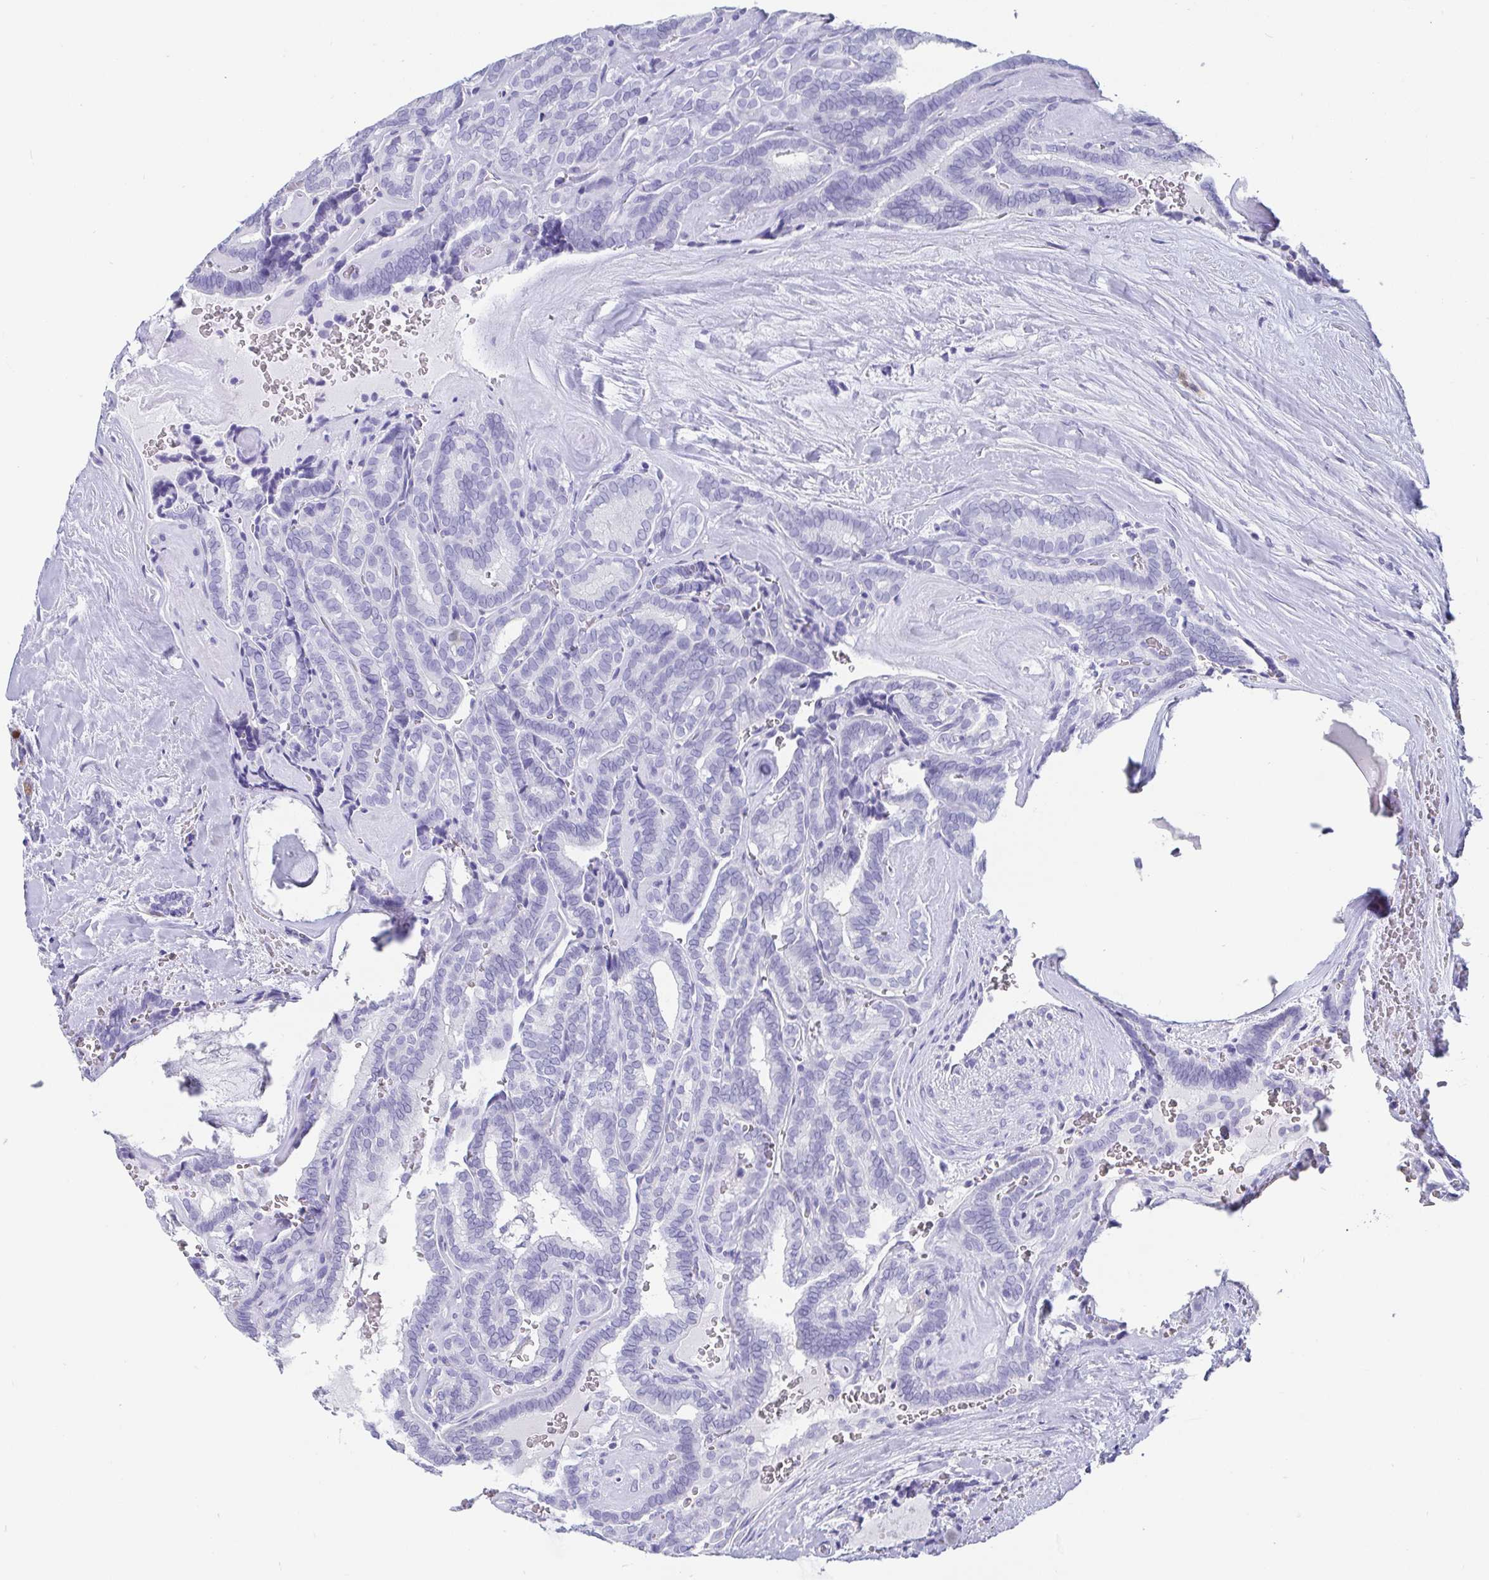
{"staining": {"intensity": "negative", "quantity": "none", "location": "none"}, "tissue": "thyroid cancer", "cell_type": "Tumor cells", "image_type": "cancer", "snomed": [{"axis": "morphology", "description": "Papillary adenocarcinoma, NOS"}, {"axis": "topography", "description": "Thyroid gland"}], "caption": "Histopathology image shows no protein expression in tumor cells of thyroid cancer (papillary adenocarcinoma) tissue.", "gene": "SCGN", "patient": {"sex": "female", "age": 21}}